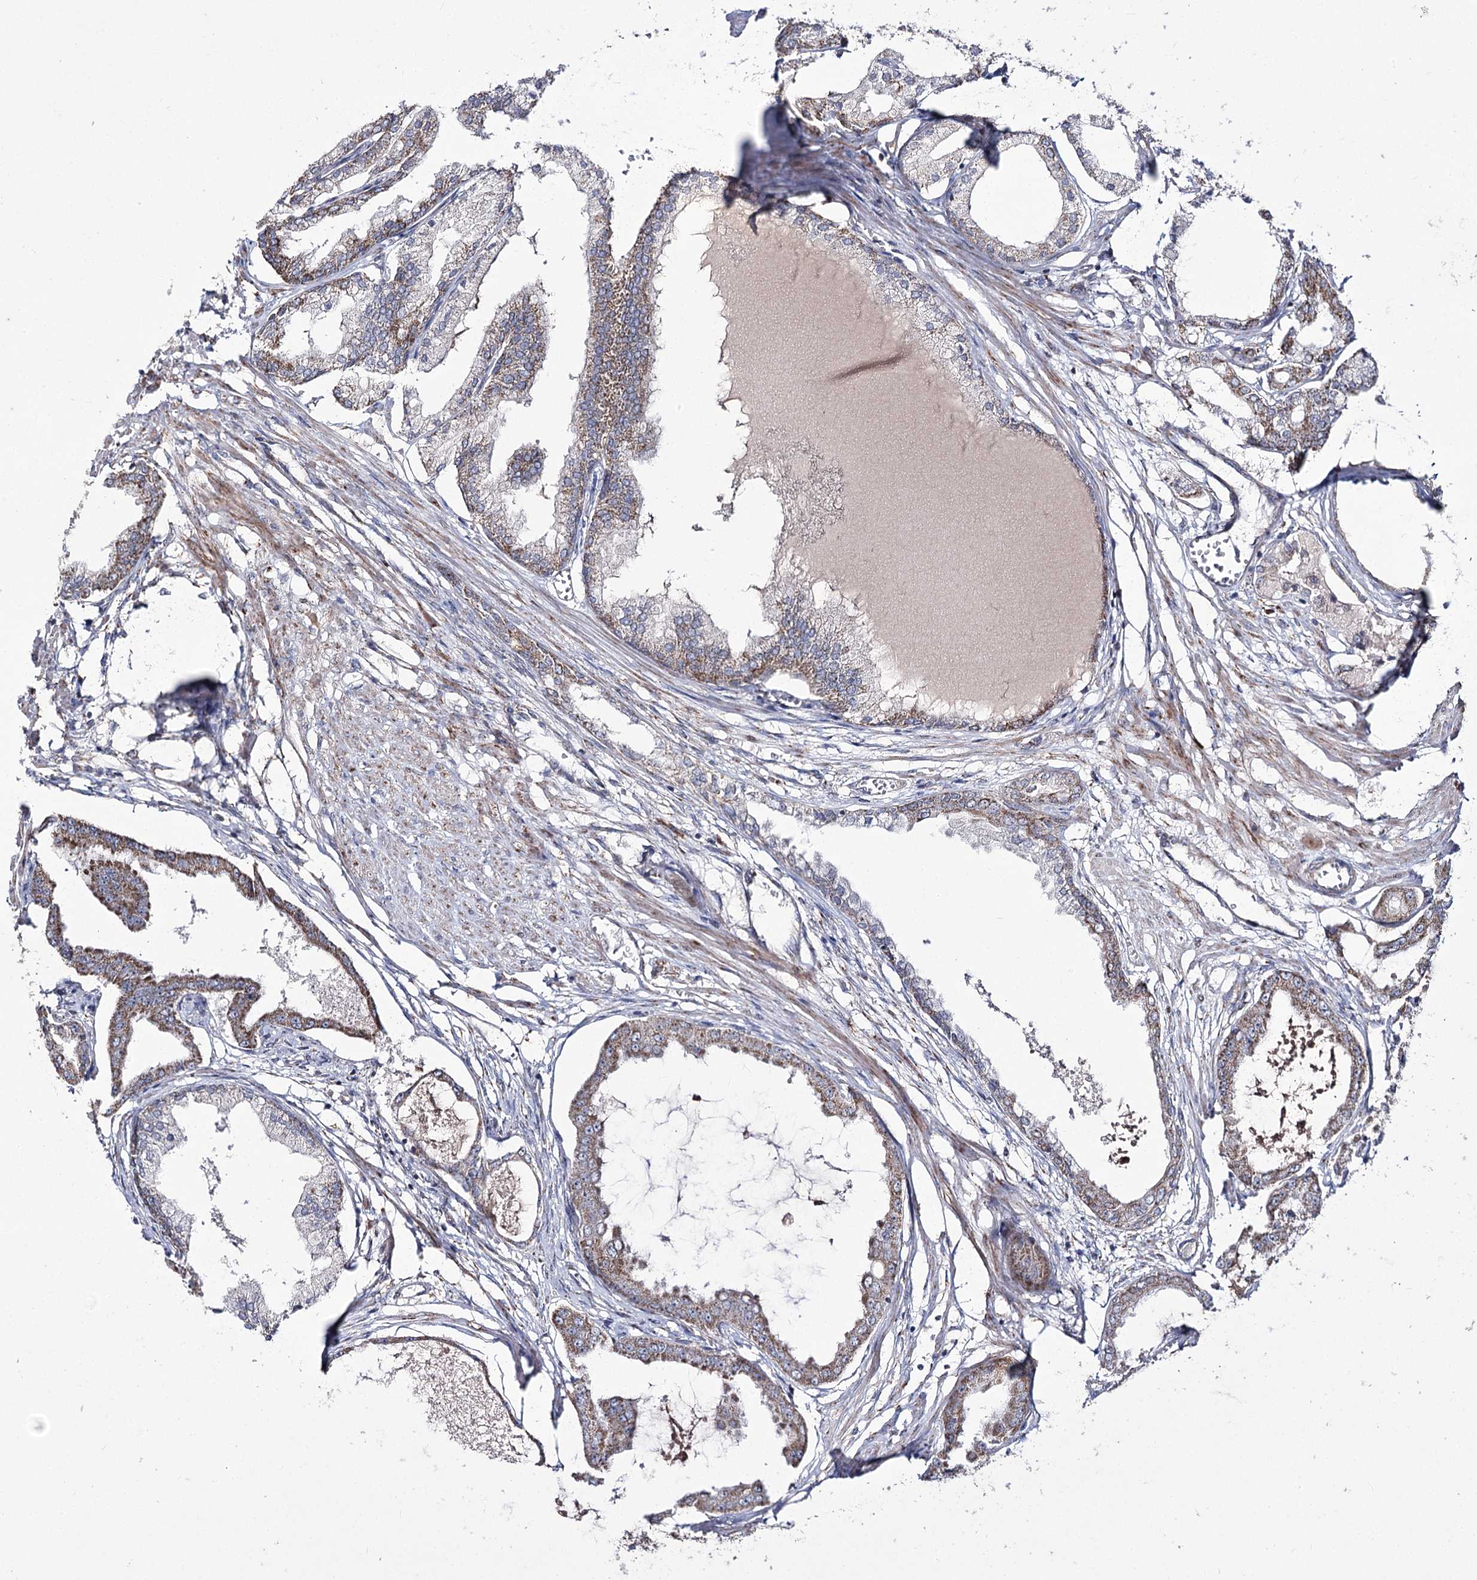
{"staining": {"intensity": "moderate", "quantity": "25%-75%", "location": "cytoplasmic/membranous"}, "tissue": "prostate cancer", "cell_type": "Tumor cells", "image_type": "cancer", "snomed": [{"axis": "morphology", "description": "Adenocarcinoma, Low grade"}, {"axis": "topography", "description": "Prostate"}], "caption": "The immunohistochemical stain labels moderate cytoplasmic/membranous staining in tumor cells of prostate low-grade adenocarcinoma tissue.", "gene": "NADK2", "patient": {"sex": "male", "age": 63}}